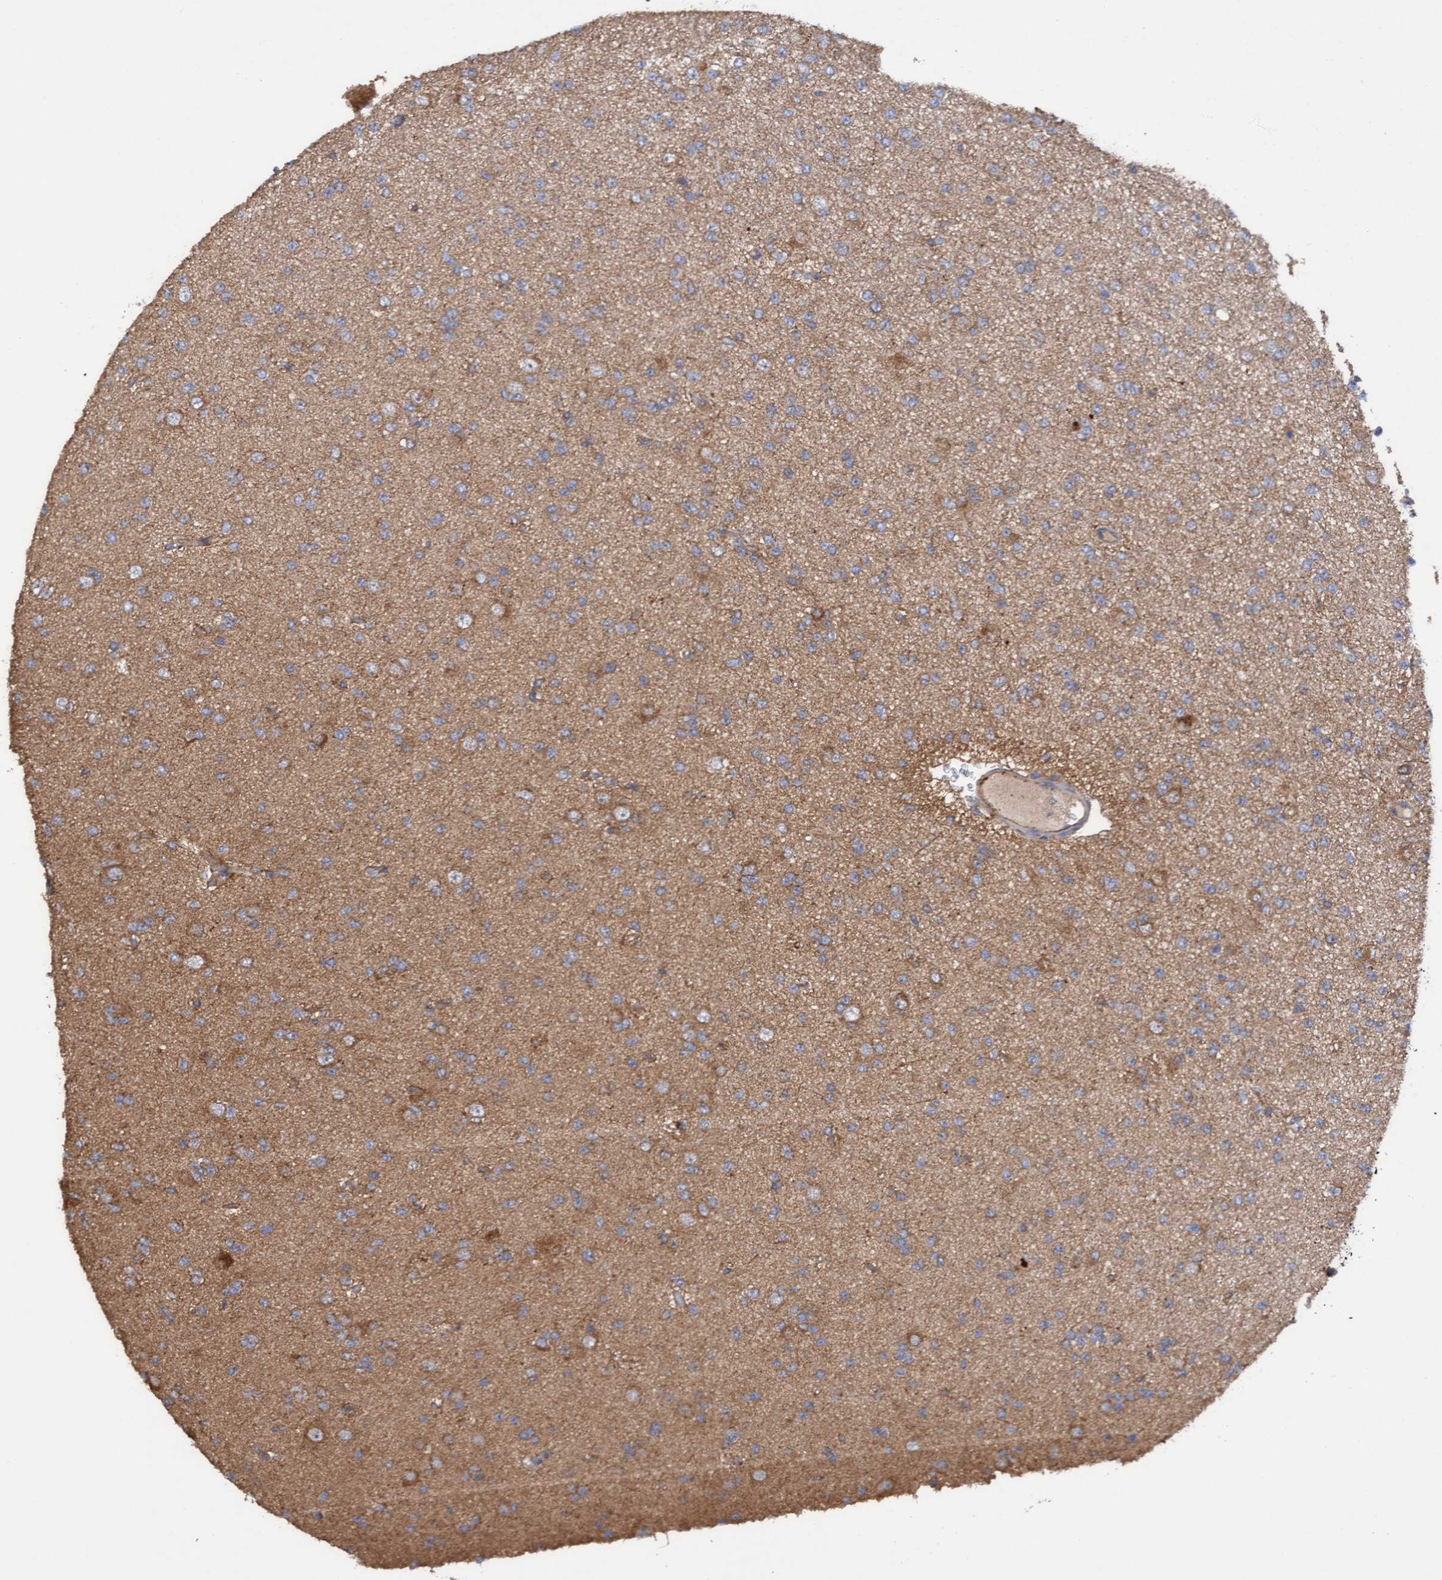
{"staining": {"intensity": "moderate", "quantity": ">75%", "location": "cytoplasmic/membranous"}, "tissue": "glioma", "cell_type": "Tumor cells", "image_type": "cancer", "snomed": [{"axis": "morphology", "description": "Glioma, malignant, Low grade"}, {"axis": "topography", "description": "Brain"}], "caption": "This is a histology image of immunohistochemistry staining of glioma, which shows moderate expression in the cytoplasmic/membranous of tumor cells.", "gene": "ITFG1", "patient": {"sex": "female", "age": 22}}